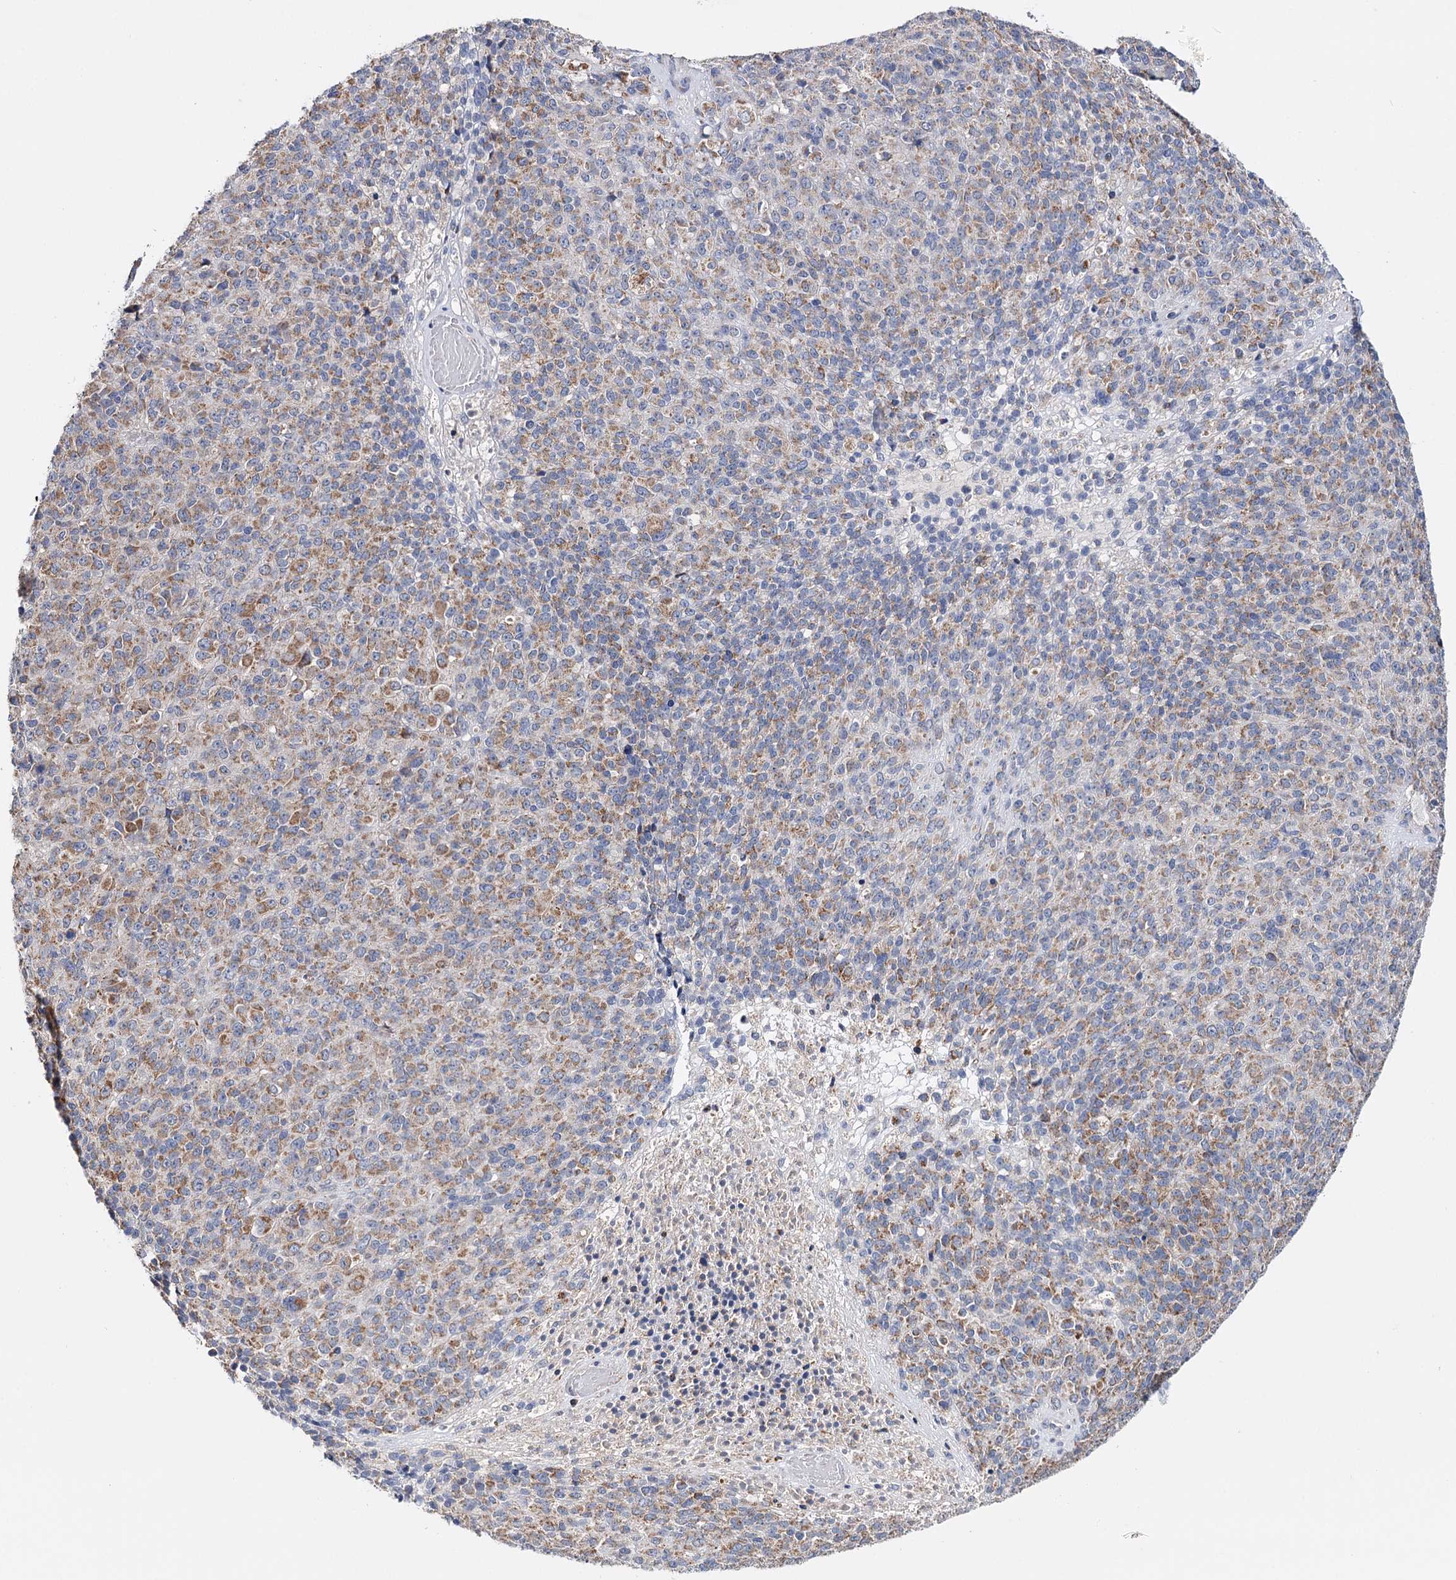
{"staining": {"intensity": "weak", "quantity": ">75%", "location": "cytoplasmic/membranous"}, "tissue": "melanoma", "cell_type": "Tumor cells", "image_type": "cancer", "snomed": [{"axis": "morphology", "description": "Malignant melanoma, Metastatic site"}, {"axis": "topography", "description": "Brain"}], "caption": "IHC micrograph of neoplastic tissue: malignant melanoma (metastatic site) stained using IHC reveals low levels of weak protein expression localized specifically in the cytoplasmic/membranous of tumor cells, appearing as a cytoplasmic/membranous brown color.", "gene": "CFAP46", "patient": {"sex": "female", "age": 56}}